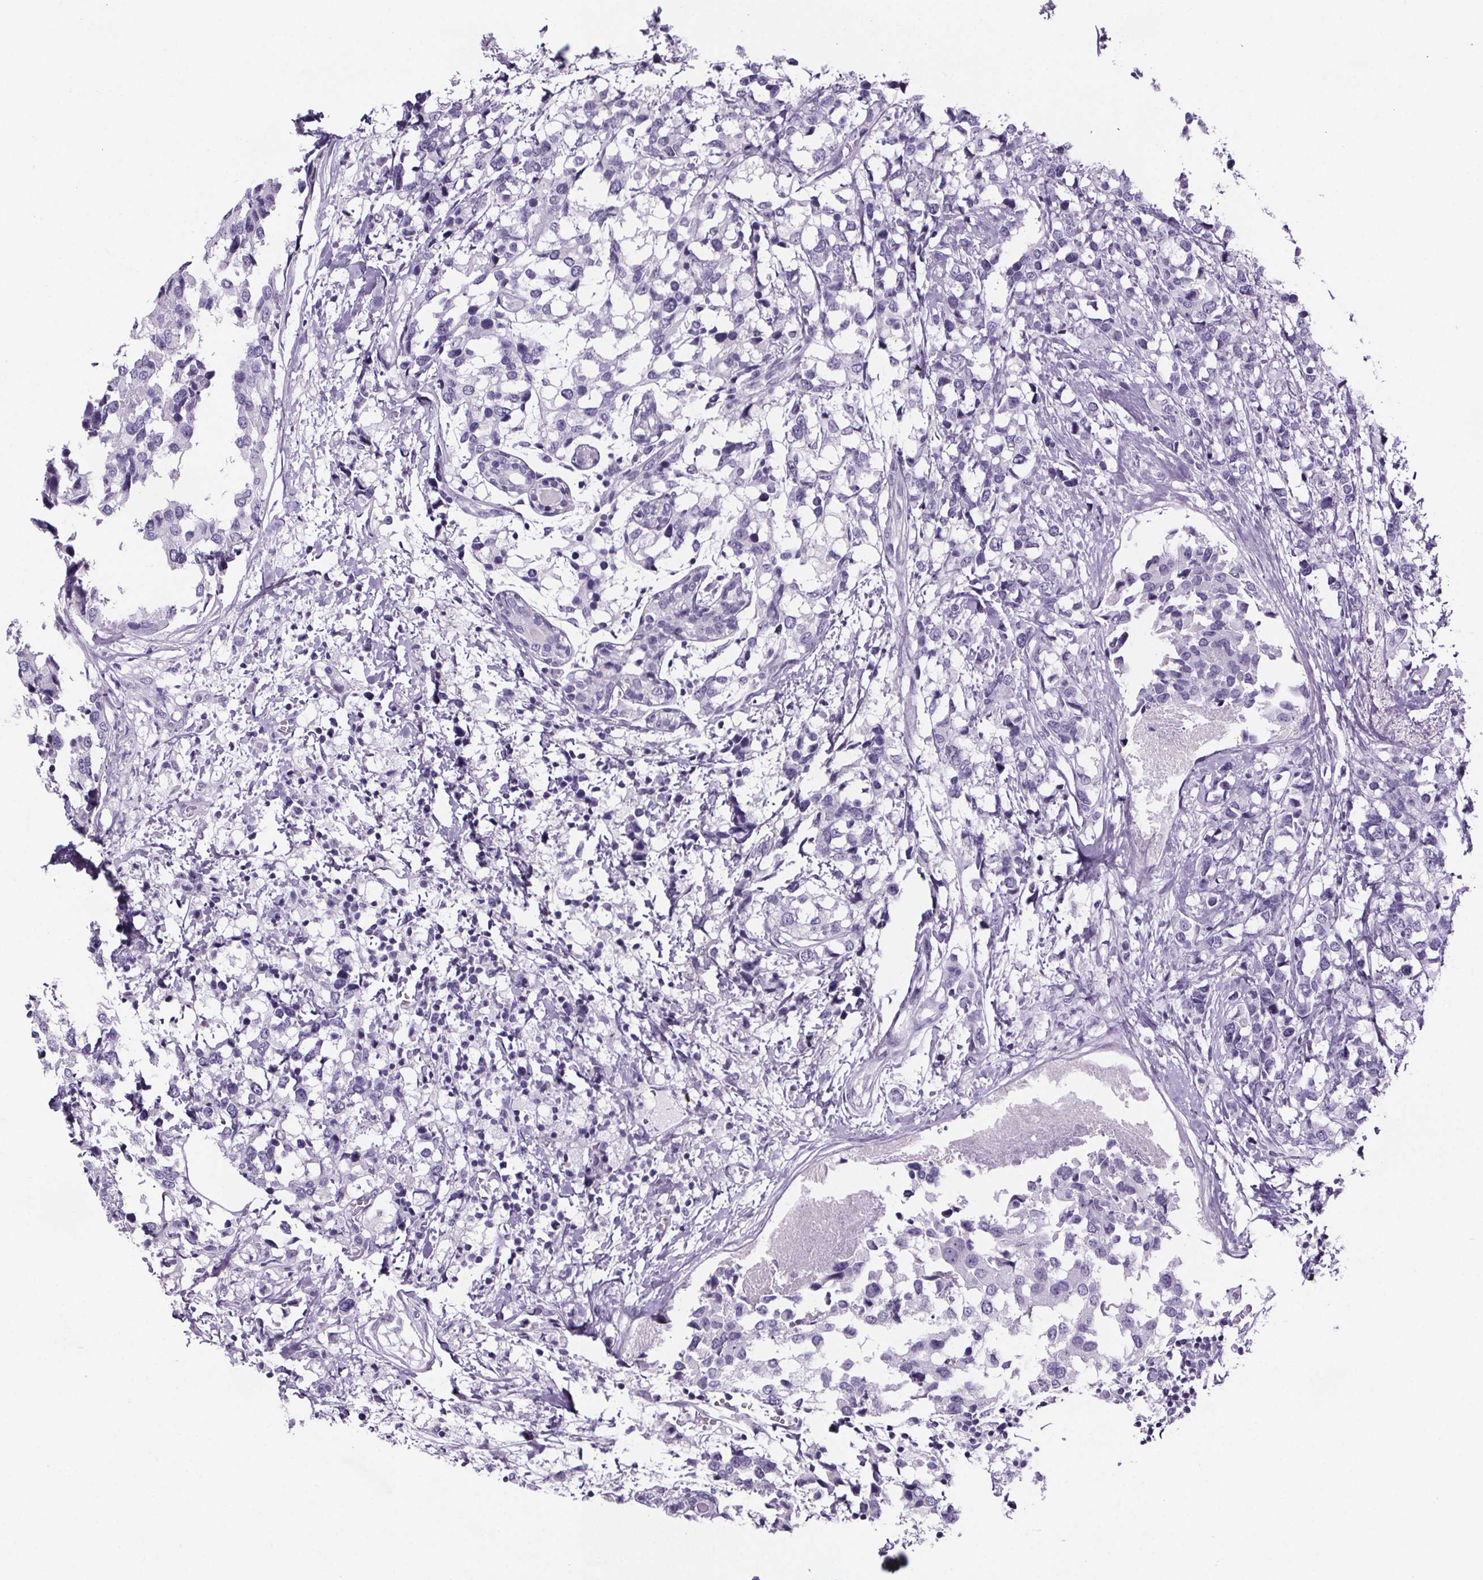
{"staining": {"intensity": "negative", "quantity": "none", "location": "none"}, "tissue": "breast cancer", "cell_type": "Tumor cells", "image_type": "cancer", "snomed": [{"axis": "morphology", "description": "Lobular carcinoma"}, {"axis": "topography", "description": "Breast"}], "caption": "Tumor cells are negative for brown protein staining in breast cancer (lobular carcinoma).", "gene": "CUBN", "patient": {"sex": "female", "age": 59}}